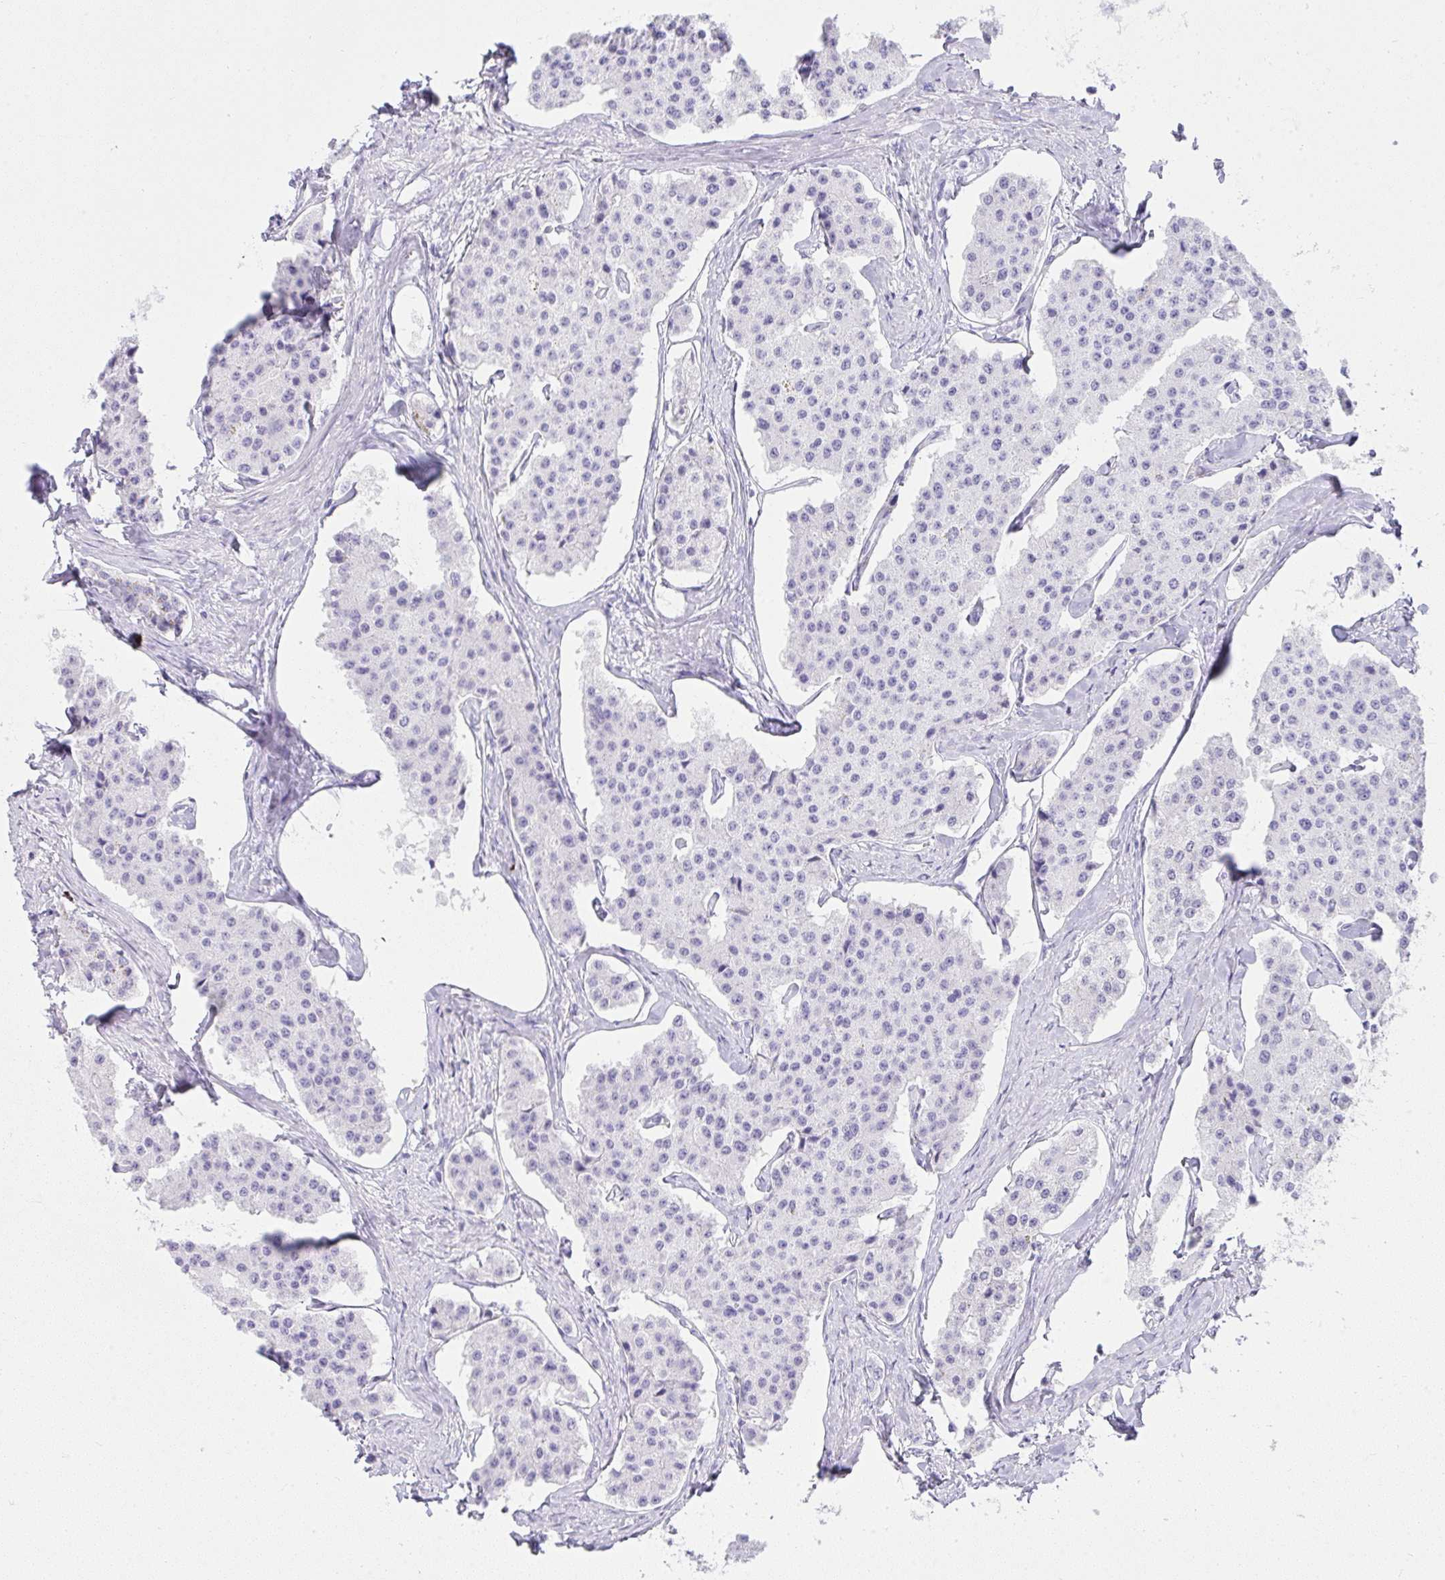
{"staining": {"intensity": "negative", "quantity": "none", "location": "none"}, "tissue": "carcinoid", "cell_type": "Tumor cells", "image_type": "cancer", "snomed": [{"axis": "morphology", "description": "Carcinoid, malignant, NOS"}, {"axis": "topography", "description": "Small intestine"}], "caption": "Tumor cells are negative for brown protein staining in carcinoid (malignant). The staining was performed using DAB (3,3'-diaminobenzidine) to visualize the protein expression in brown, while the nuclei were stained in blue with hematoxylin (Magnification: 20x).", "gene": "CDADC1", "patient": {"sex": "female", "age": 65}}